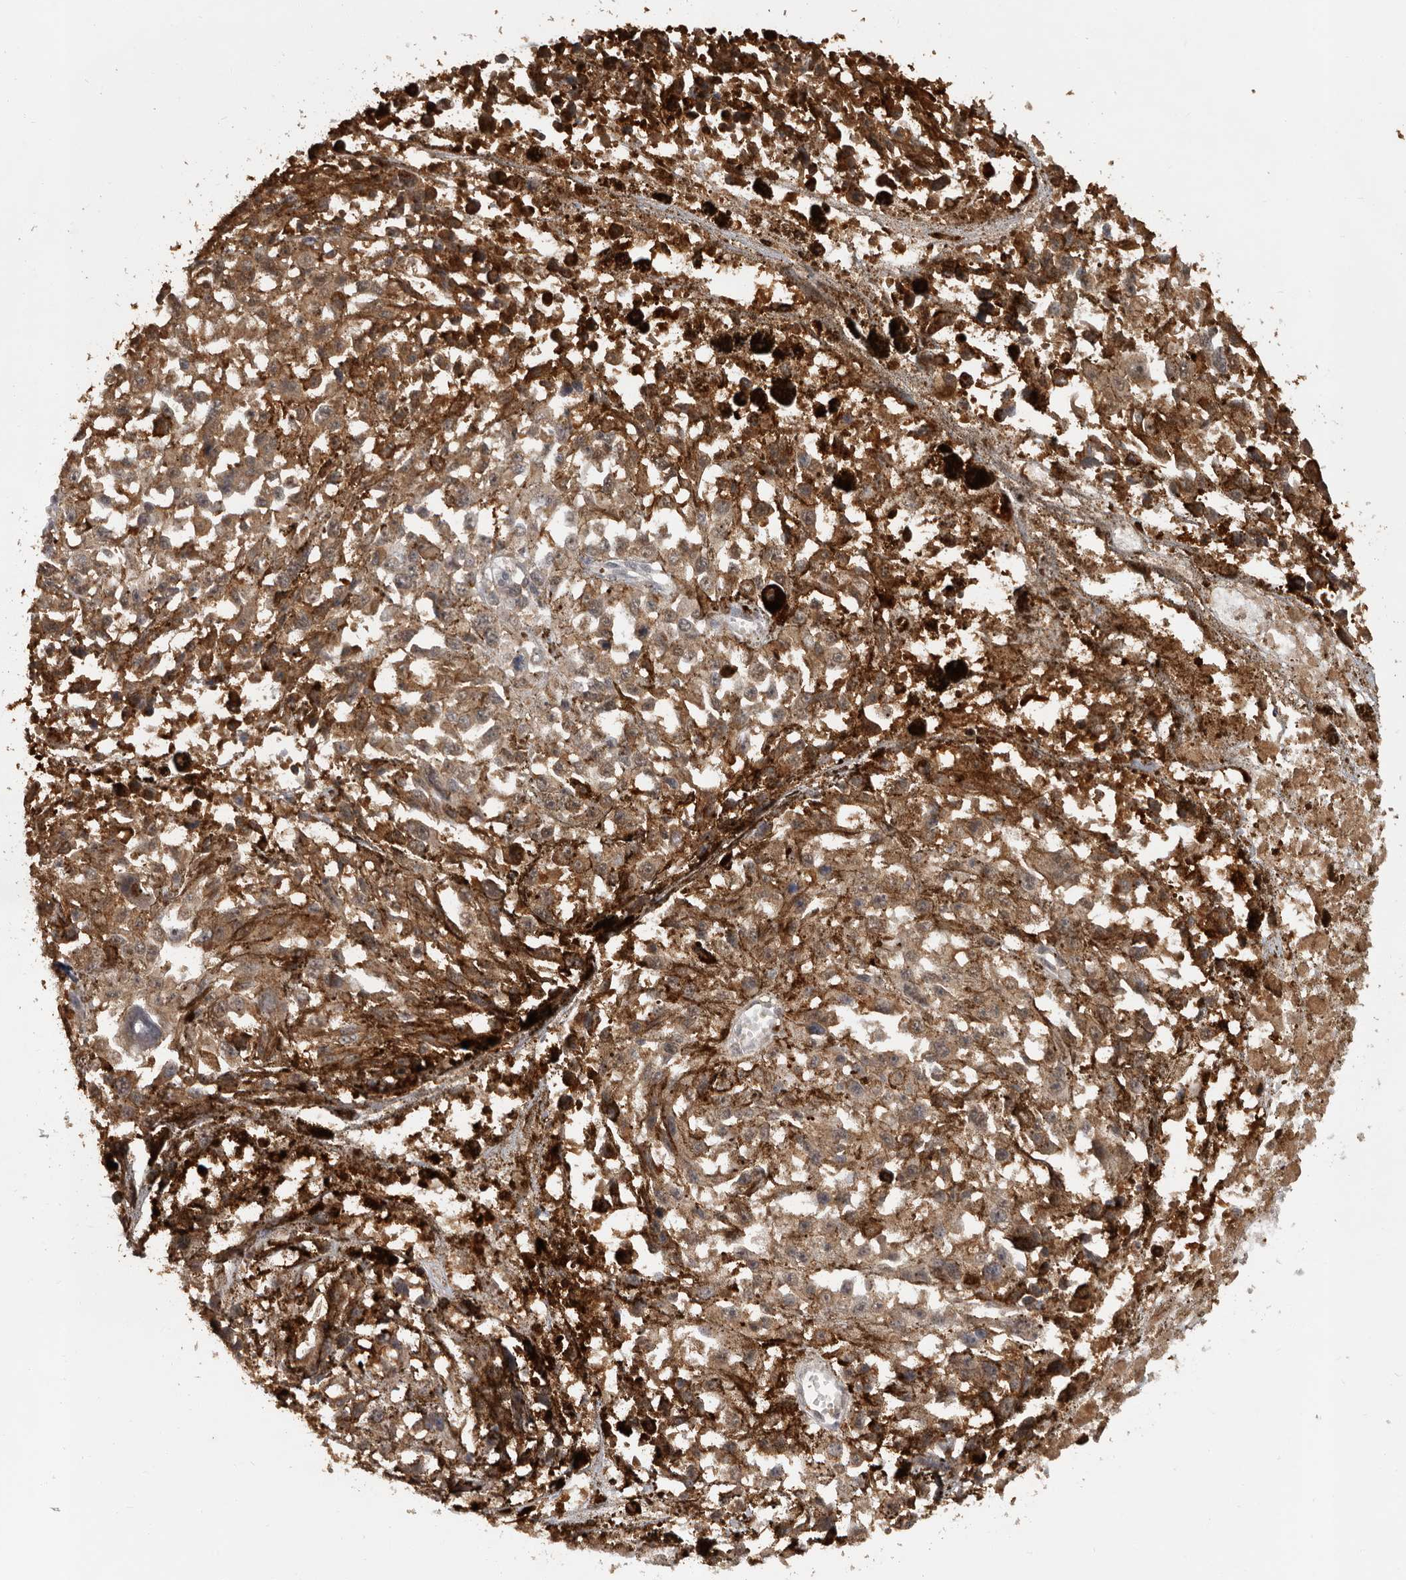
{"staining": {"intensity": "moderate", "quantity": ">75%", "location": "cytoplasmic/membranous"}, "tissue": "melanoma", "cell_type": "Tumor cells", "image_type": "cancer", "snomed": [{"axis": "morphology", "description": "Malignant melanoma, Metastatic site"}, {"axis": "topography", "description": "Lymph node"}], "caption": "Tumor cells reveal medium levels of moderate cytoplasmic/membranous expression in approximately >75% of cells in melanoma. (brown staining indicates protein expression, while blue staining denotes nuclei).", "gene": "MTF1", "patient": {"sex": "male", "age": 59}}